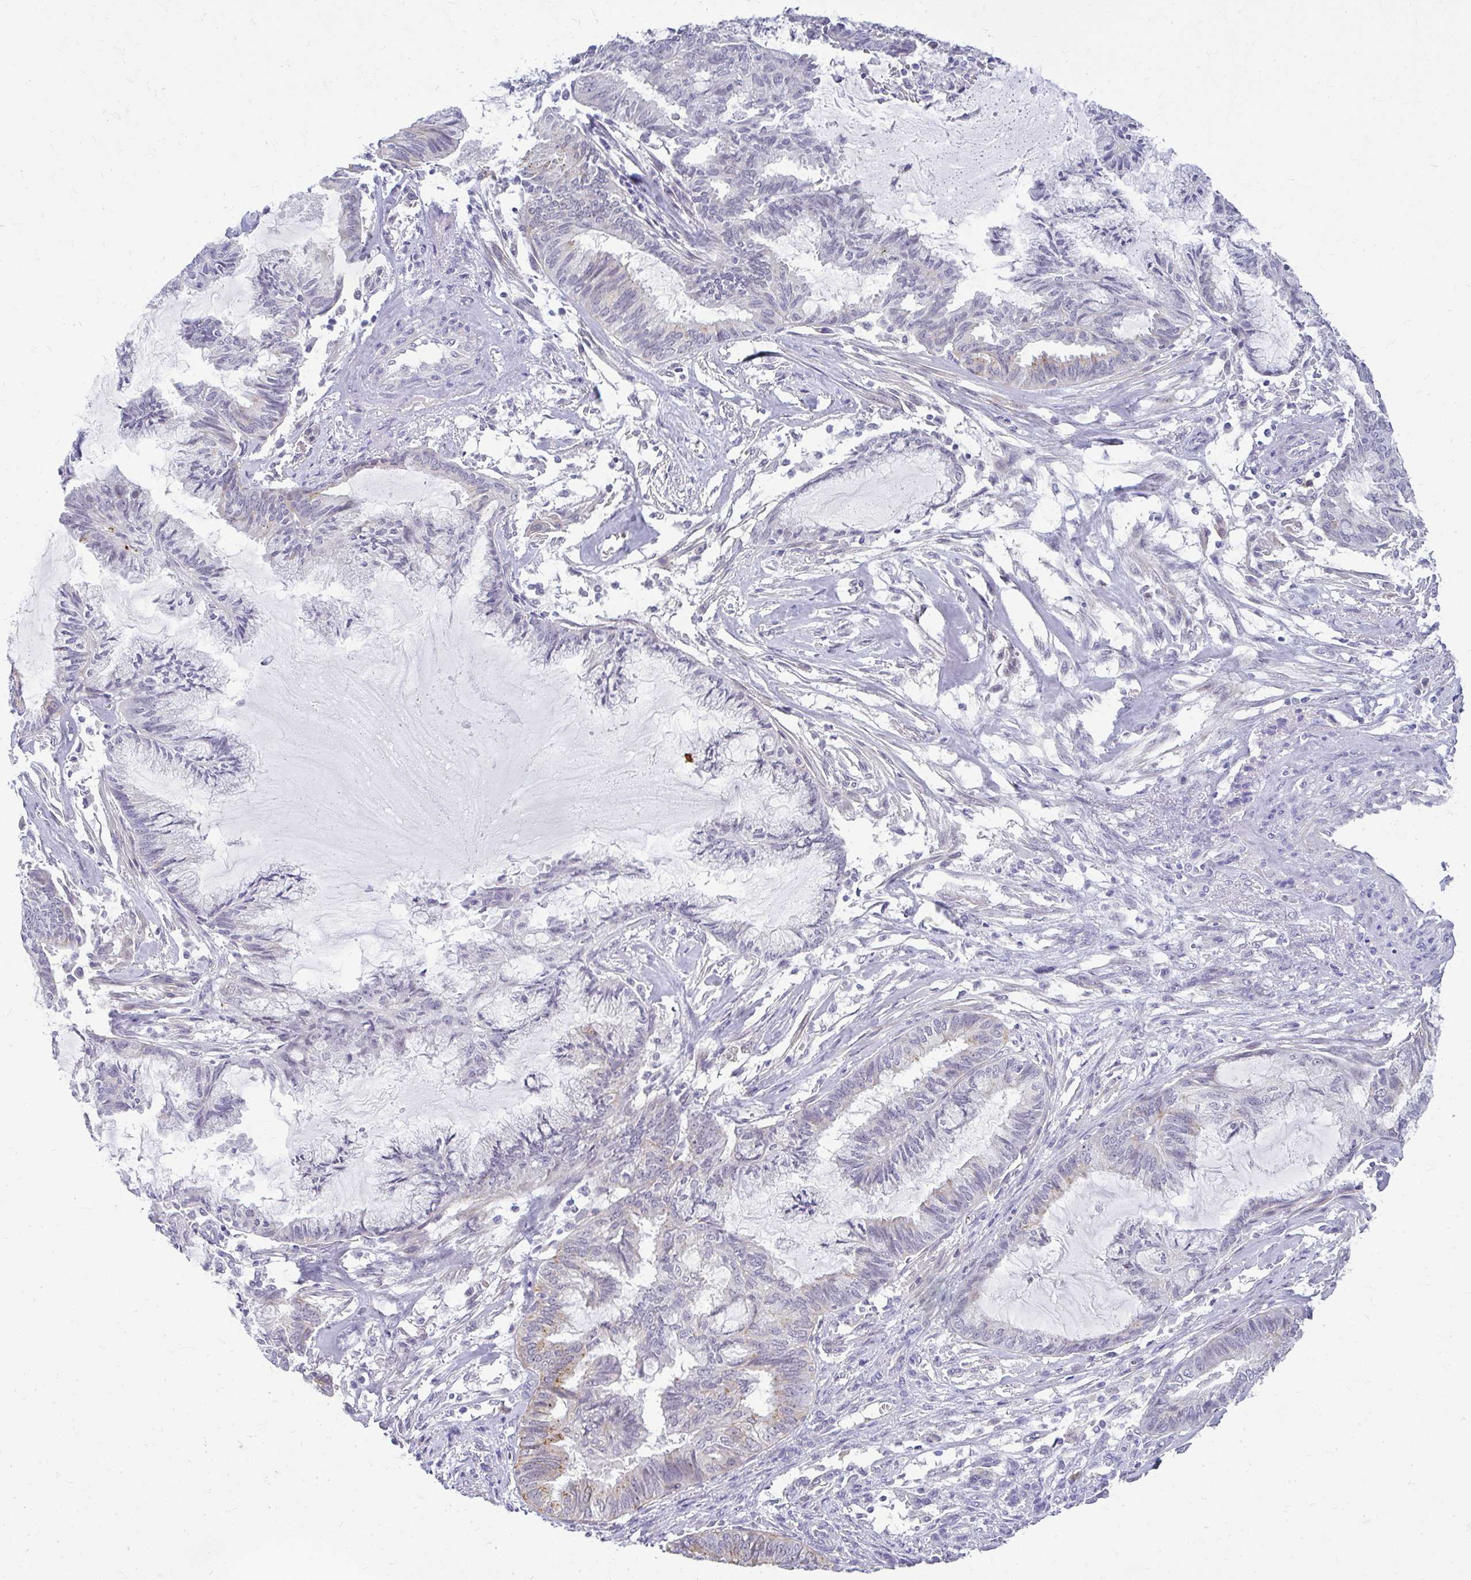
{"staining": {"intensity": "moderate", "quantity": "<25%", "location": "cytoplasmic/membranous"}, "tissue": "endometrial cancer", "cell_type": "Tumor cells", "image_type": "cancer", "snomed": [{"axis": "morphology", "description": "Adenocarcinoma, NOS"}, {"axis": "topography", "description": "Endometrium"}], "caption": "Protein expression analysis of human endometrial cancer (adenocarcinoma) reveals moderate cytoplasmic/membranous positivity in approximately <25% of tumor cells. (DAB IHC with brightfield microscopy, high magnification).", "gene": "TEX33", "patient": {"sex": "female", "age": 86}}